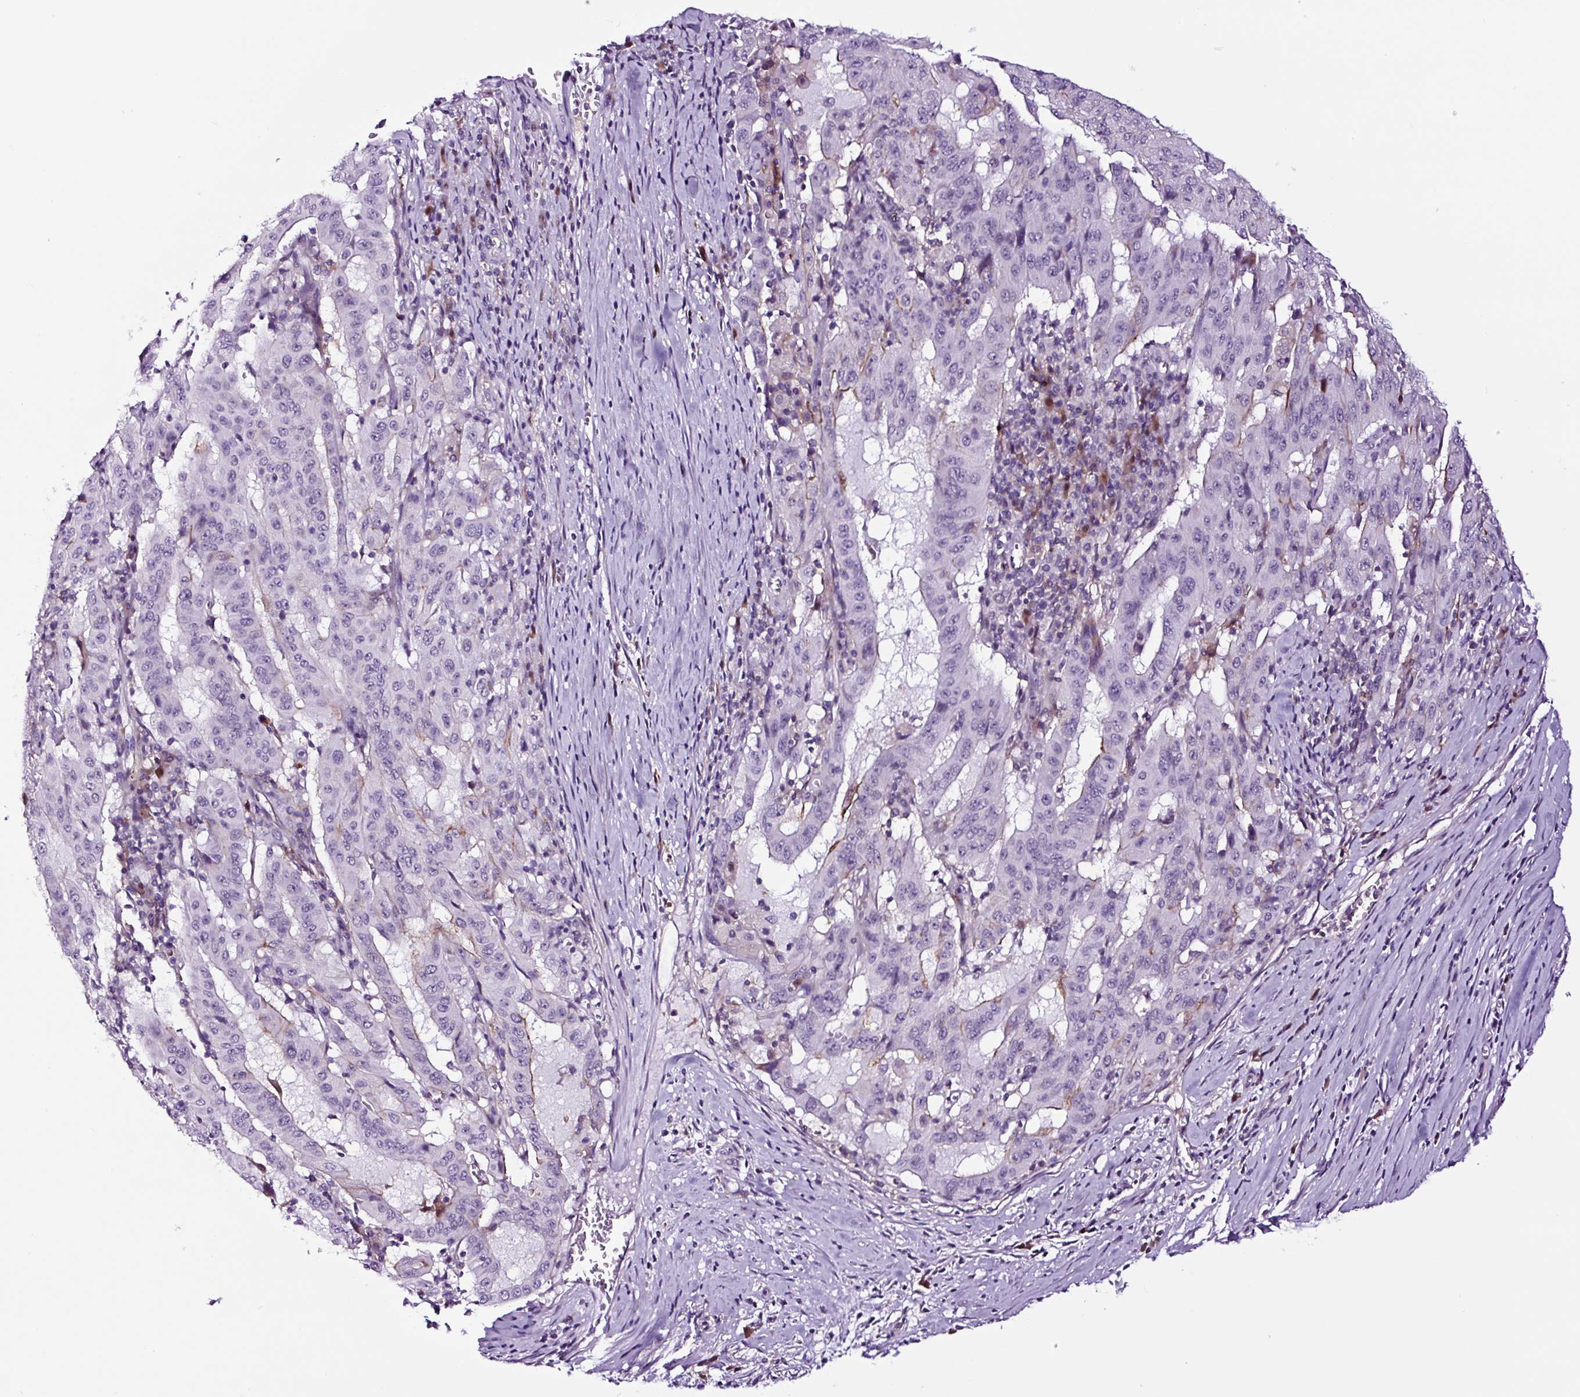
{"staining": {"intensity": "negative", "quantity": "none", "location": "none"}, "tissue": "pancreatic cancer", "cell_type": "Tumor cells", "image_type": "cancer", "snomed": [{"axis": "morphology", "description": "Adenocarcinoma, NOS"}, {"axis": "topography", "description": "Pancreas"}], "caption": "Tumor cells show no significant protein positivity in pancreatic cancer.", "gene": "TAFA3", "patient": {"sex": "male", "age": 63}}